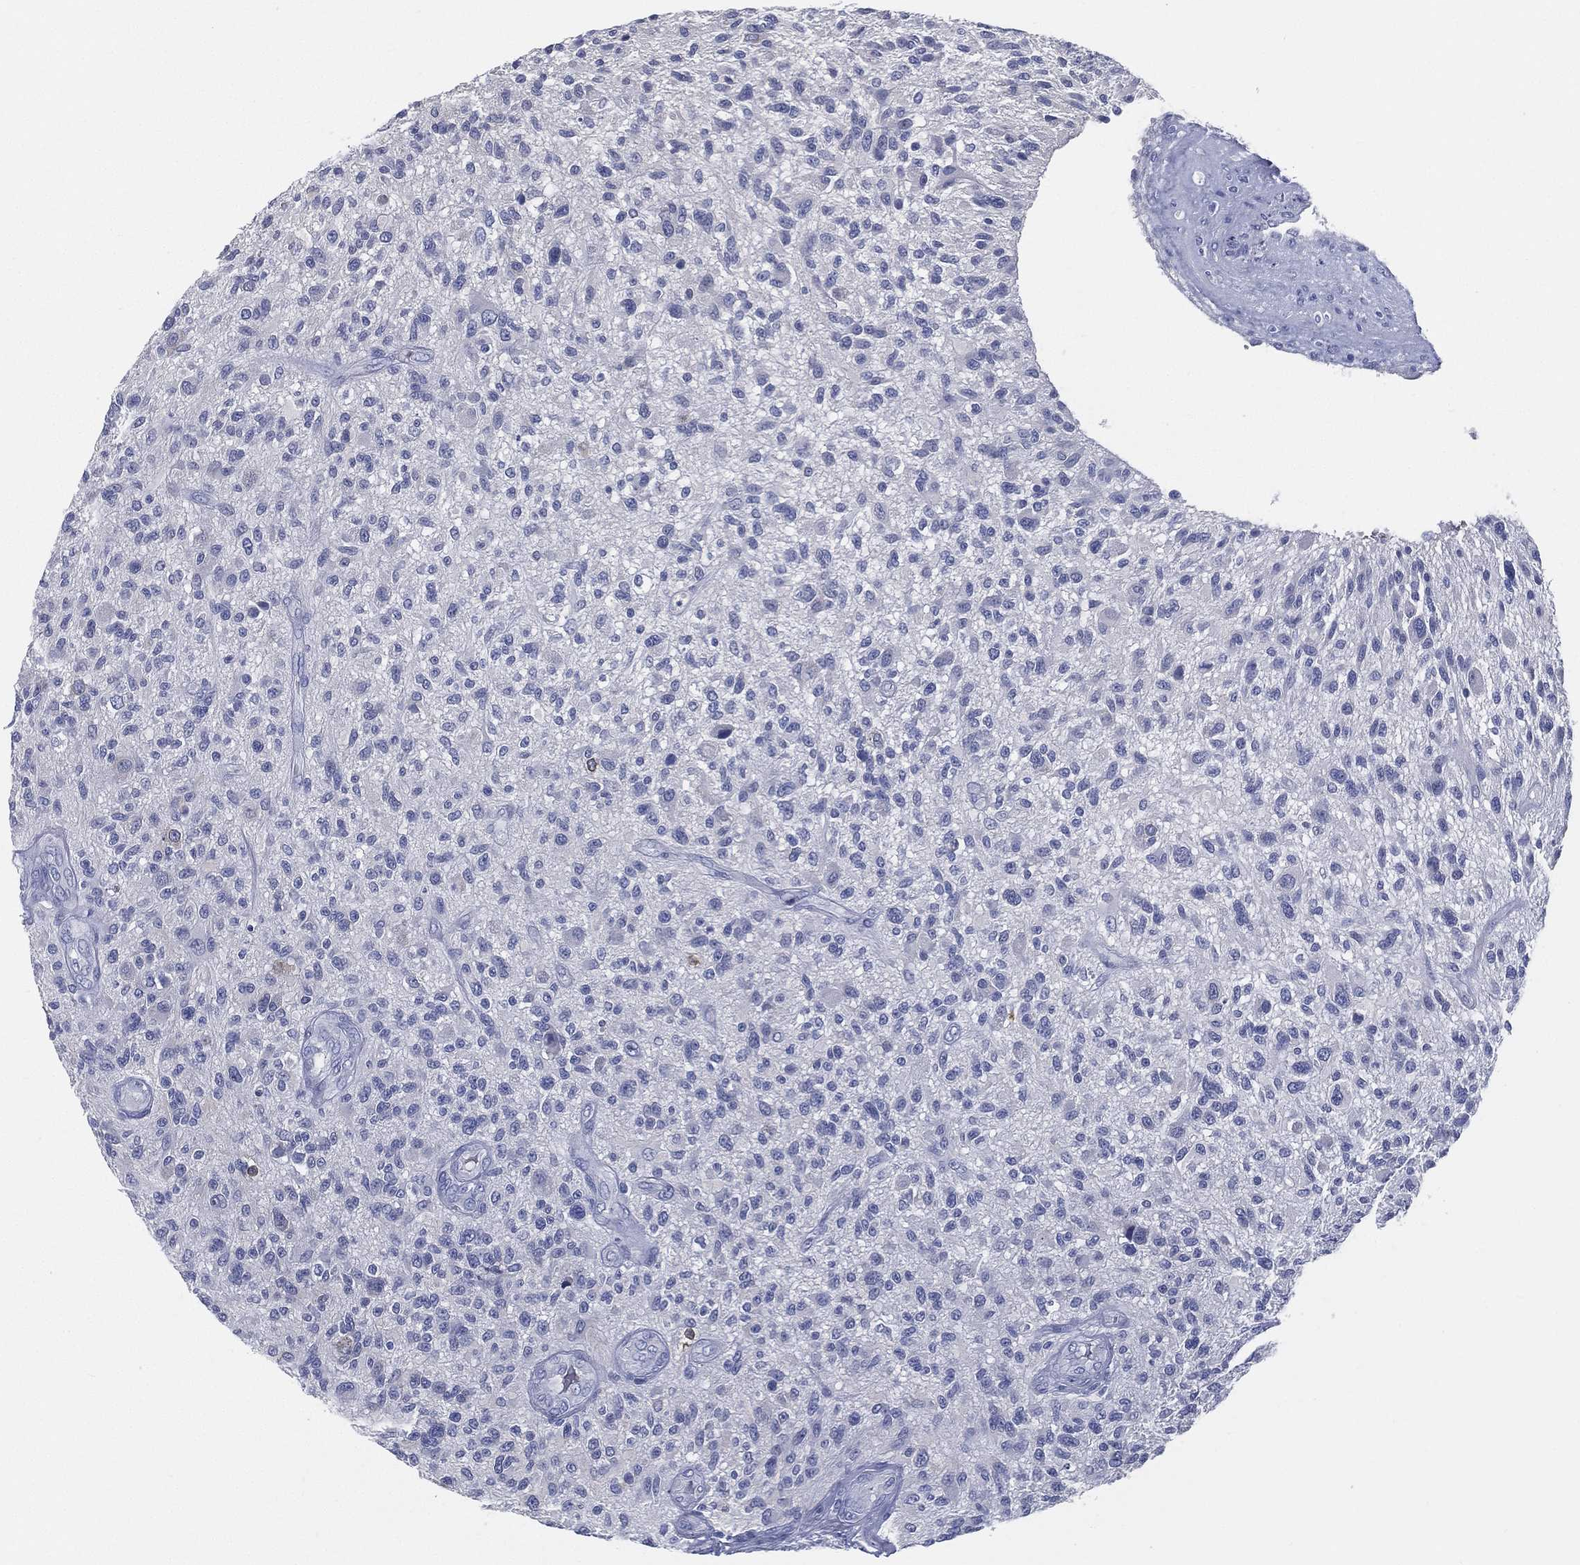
{"staining": {"intensity": "negative", "quantity": "none", "location": "none"}, "tissue": "glioma", "cell_type": "Tumor cells", "image_type": "cancer", "snomed": [{"axis": "morphology", "description": "Glioma, malignant, High grade"}, {"axis": "topography", "description": "Brain"}], "caption": "Immunohistochemical staining of human glioma exhibits no significant staining in tumor cells.", "gene": "STS", "patient": {"sex": "male", "age": 47}}